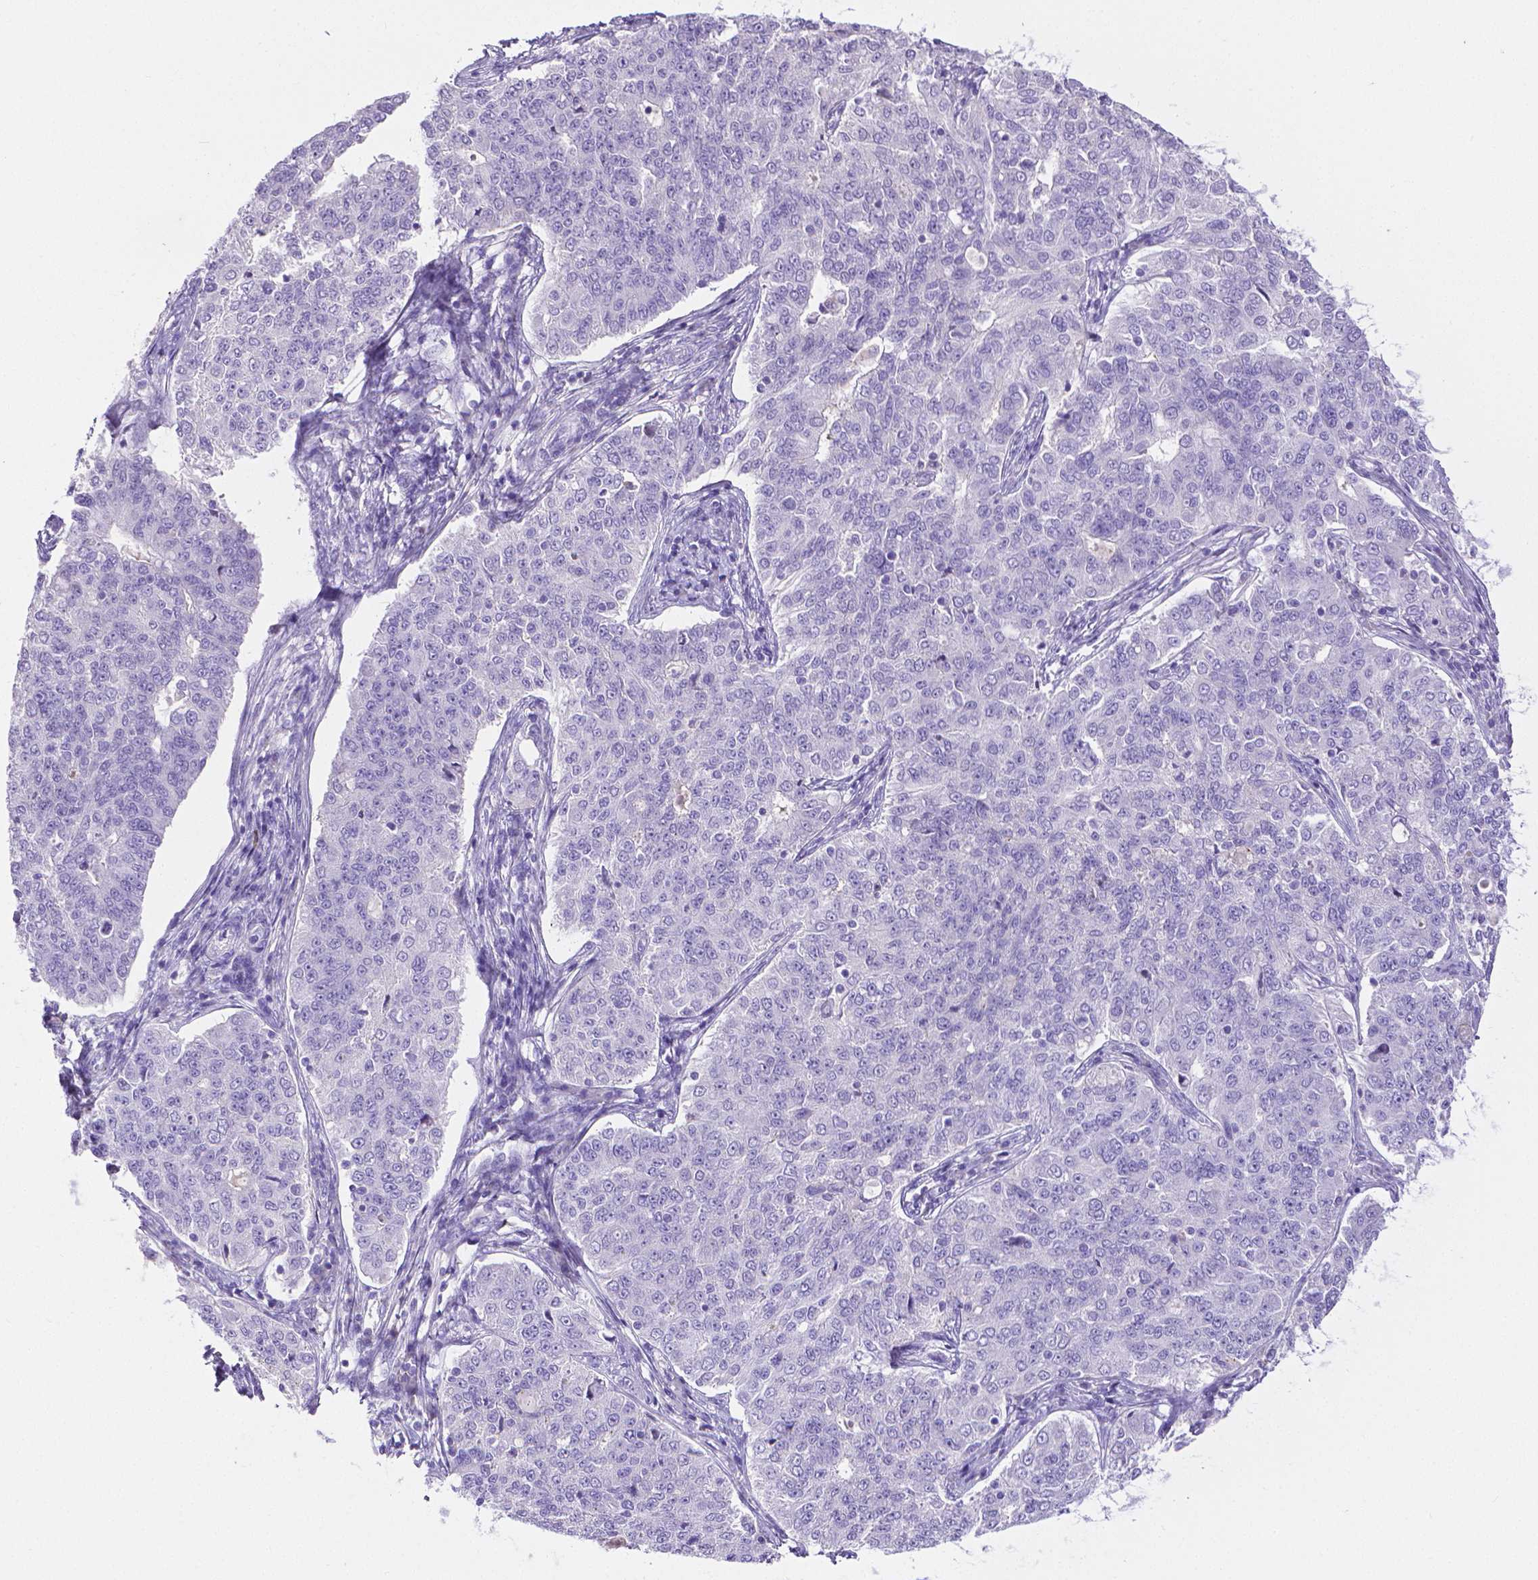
{"staining": {"intensity": "negative", "quantity": "none", "location": "none"}, "tissue": "endometrial cancer", "cell_type": "Tumor cells", "image_type": "cancer", "snomed": [{"axis": "morphology", "description": "Adenocarcinoma, NOS"}, {"axis": "topography", "description": "Endometrium"}], "caption": "There is no significant expression in tumor cells of endometrial cancer. The staining was performed using DAB (3,3'-diaminobenzidine) to visualize the protein expression in brown, while the nuclei were stained in blue with hematoxylin (Magnification: 20x).", "gene": "MMP9", "patient": {"sex": "female", "age": 43}}